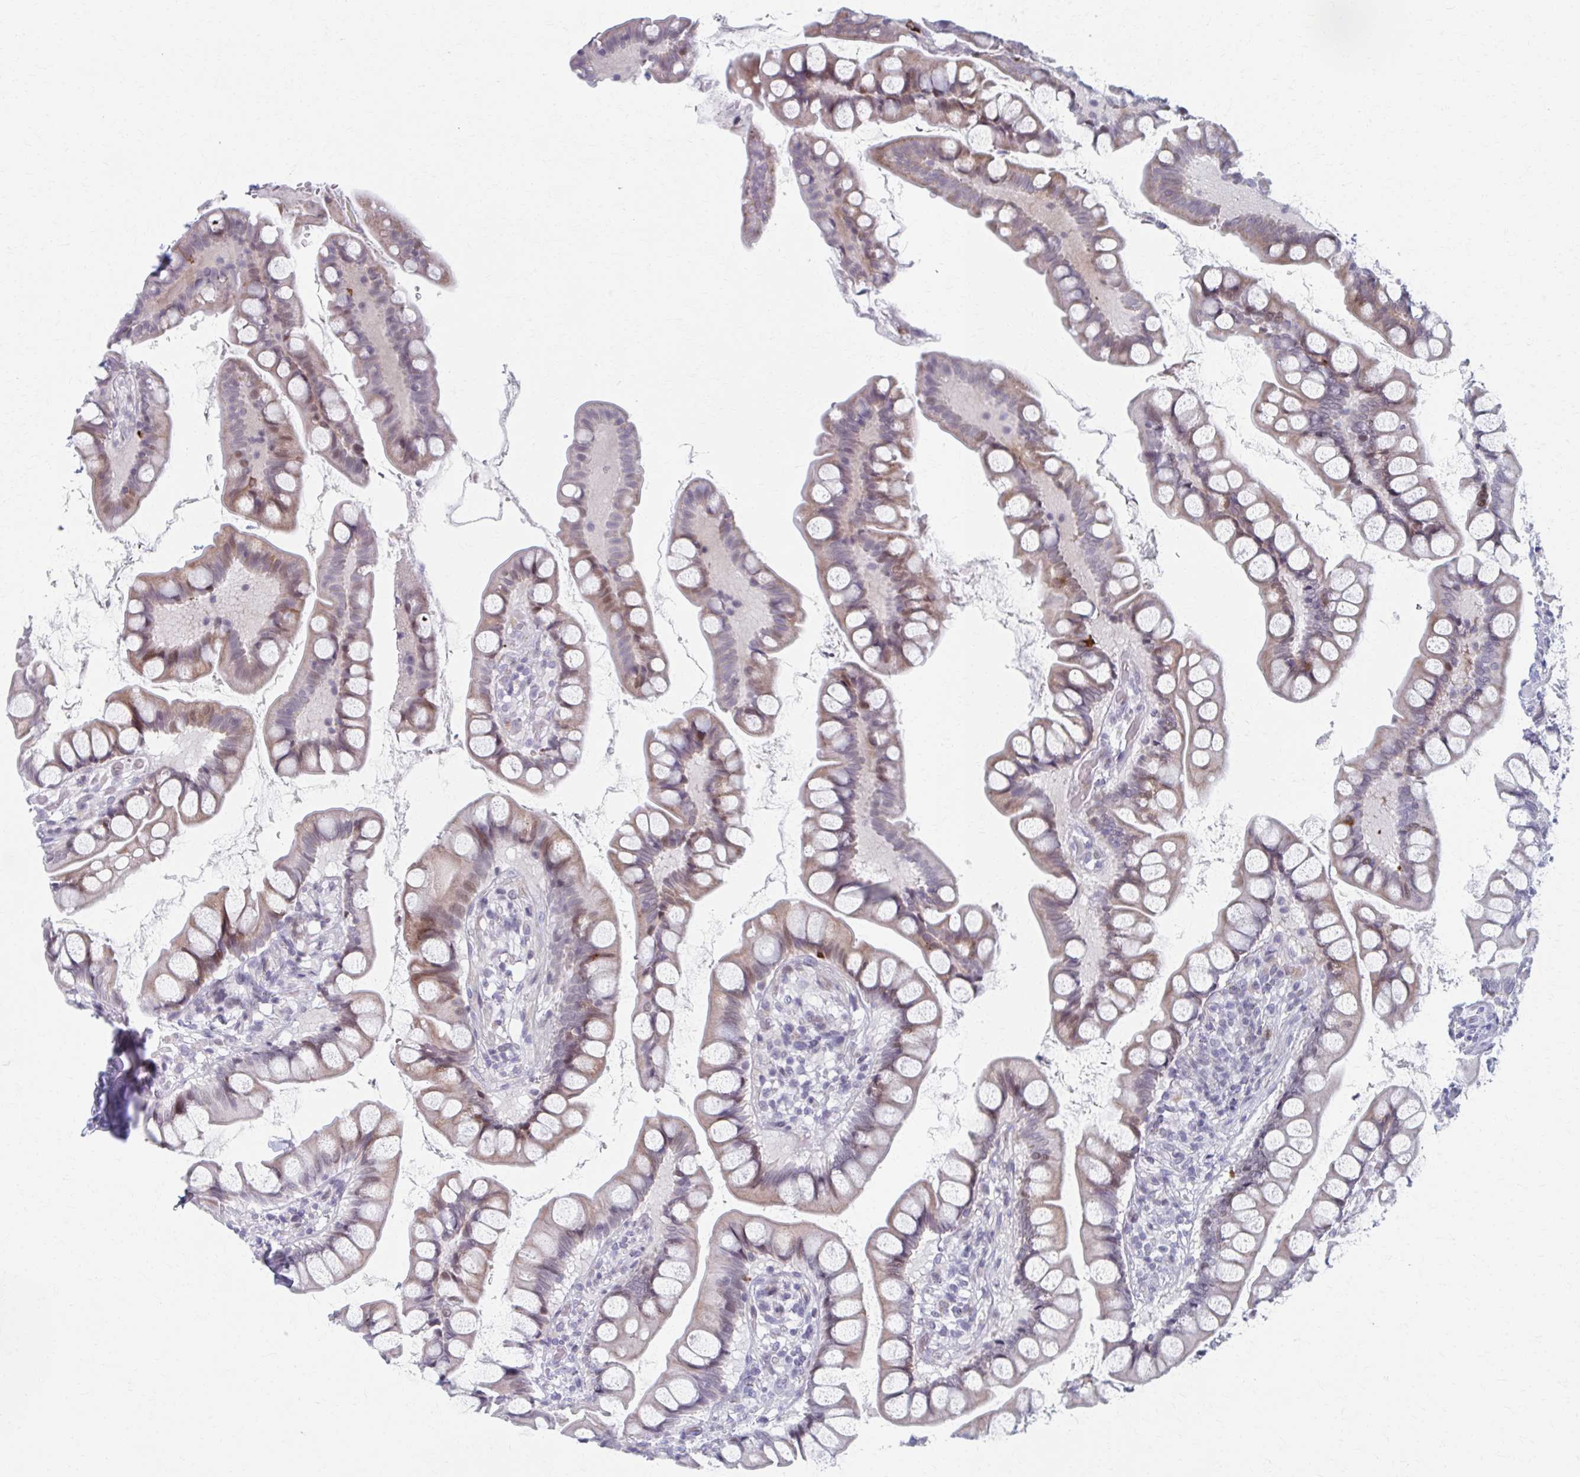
{"staining": {"intensity": "strong", "quantity": "<25%", "location": "cytoplasmic/membranous"}, "tissue": "small intestine", "cell_type": "Glandular cells", "image_type": "normal", "snomed": [{"axis": "morphology", "description": "Normal tissue, NOS"}, {"axis": "topography", "description": "Small intestine"}], "caption": "Small intestine was stained to show a protein in brown. There is medium levels of strong cytoplasmic/membranous positivity in about <25% of glandular cells.", "gene": "ABHD16B", "patient": {"sex": "male", "age": 70}}